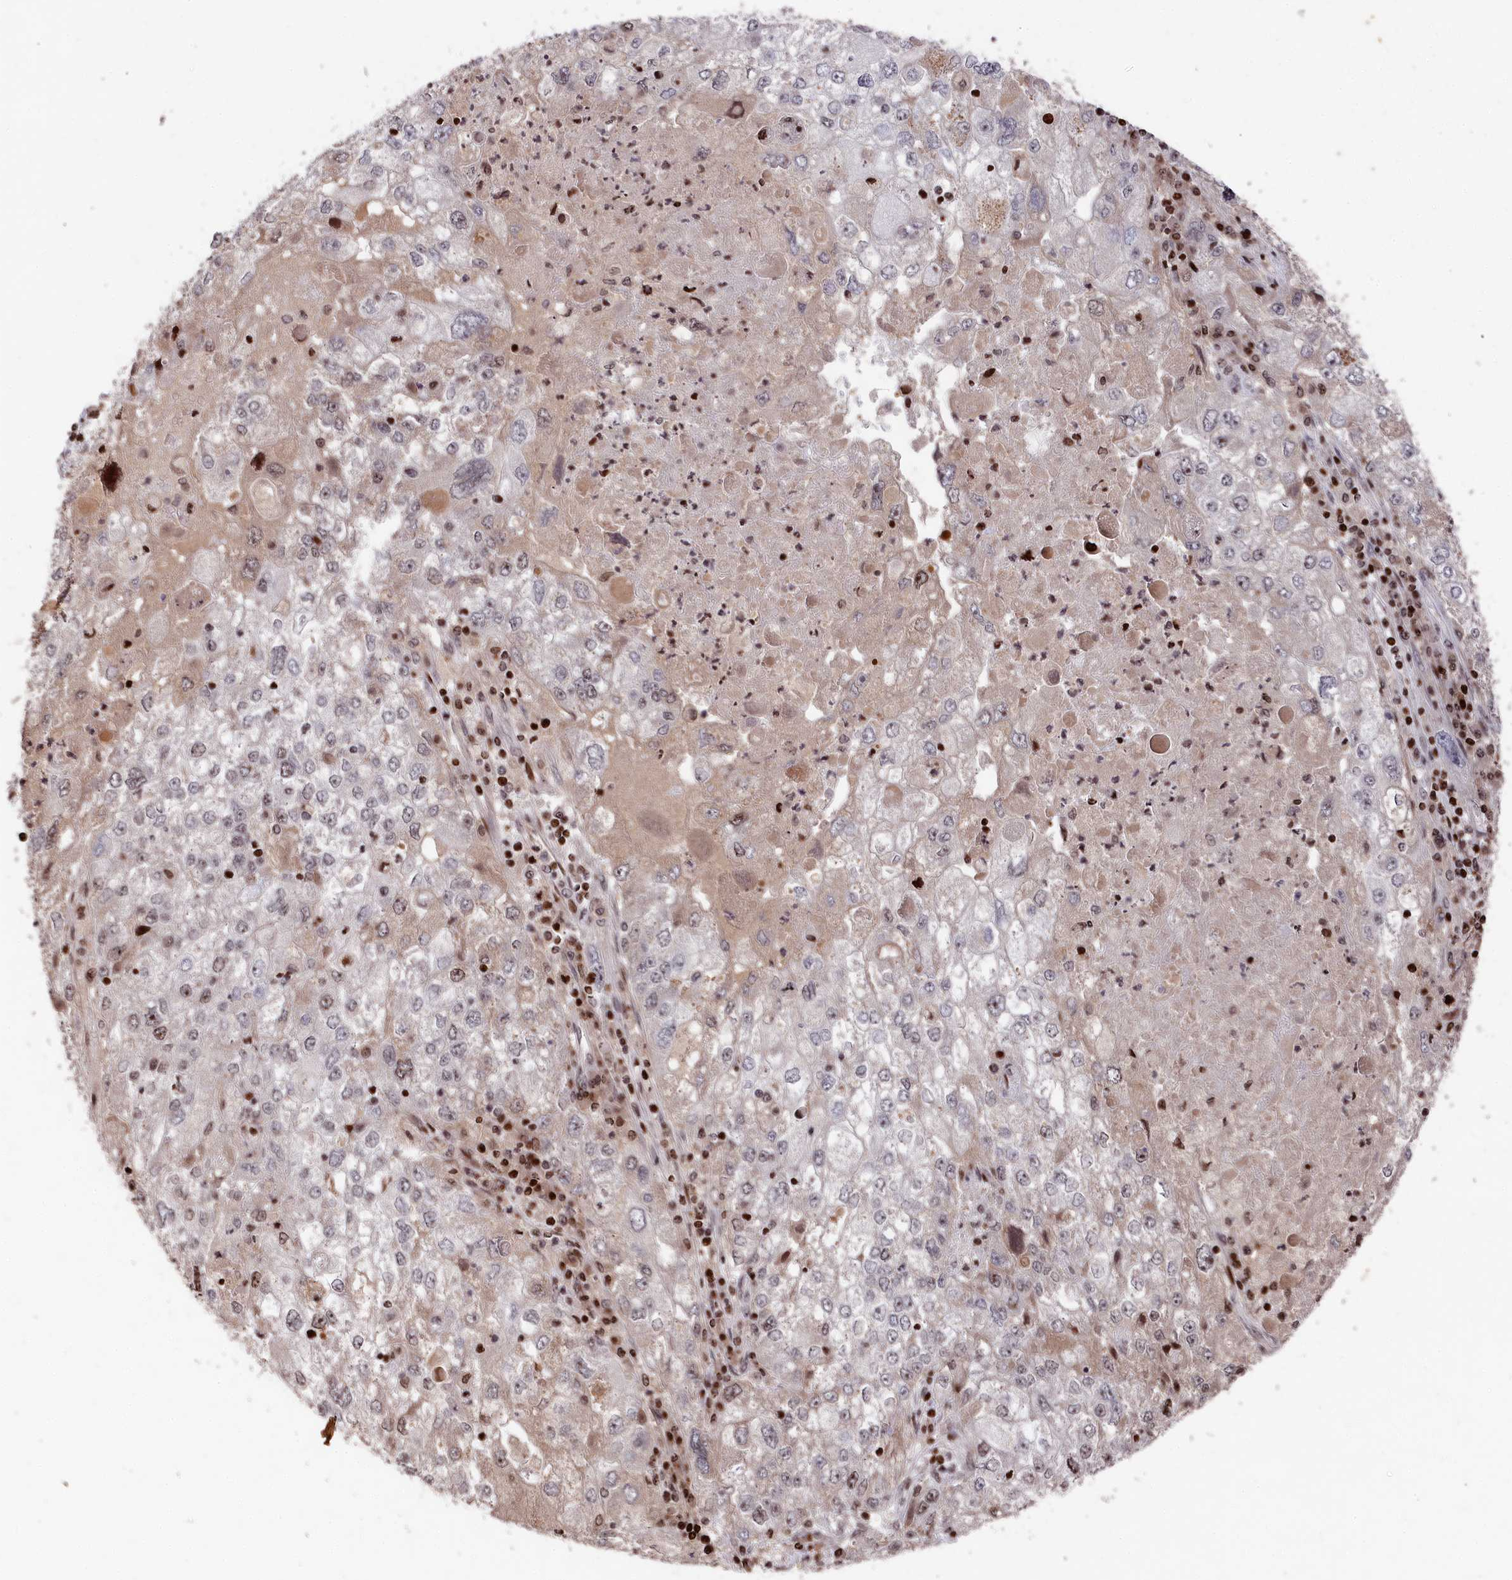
{"staining": {"intensity": "negative", "quantity": "none", "location": "none"}, "tissue": "endometrial cancer", "cell_type": "Tumor cells", "image_type": "cancer", "snomed": [{"axis": "morphology", "description": "Adenocarcinoma, NOS"}, {"axis": "topography", "description": "Endometrium"}], "caption": "Adenocarcinoma (endometrial) was stained to show a protein in brown. There is no significant staining in tumor cells. Nuclei are stained in blue.", "gene": "MCF2L2", "patient": {"sex": "female", "age": 49}}